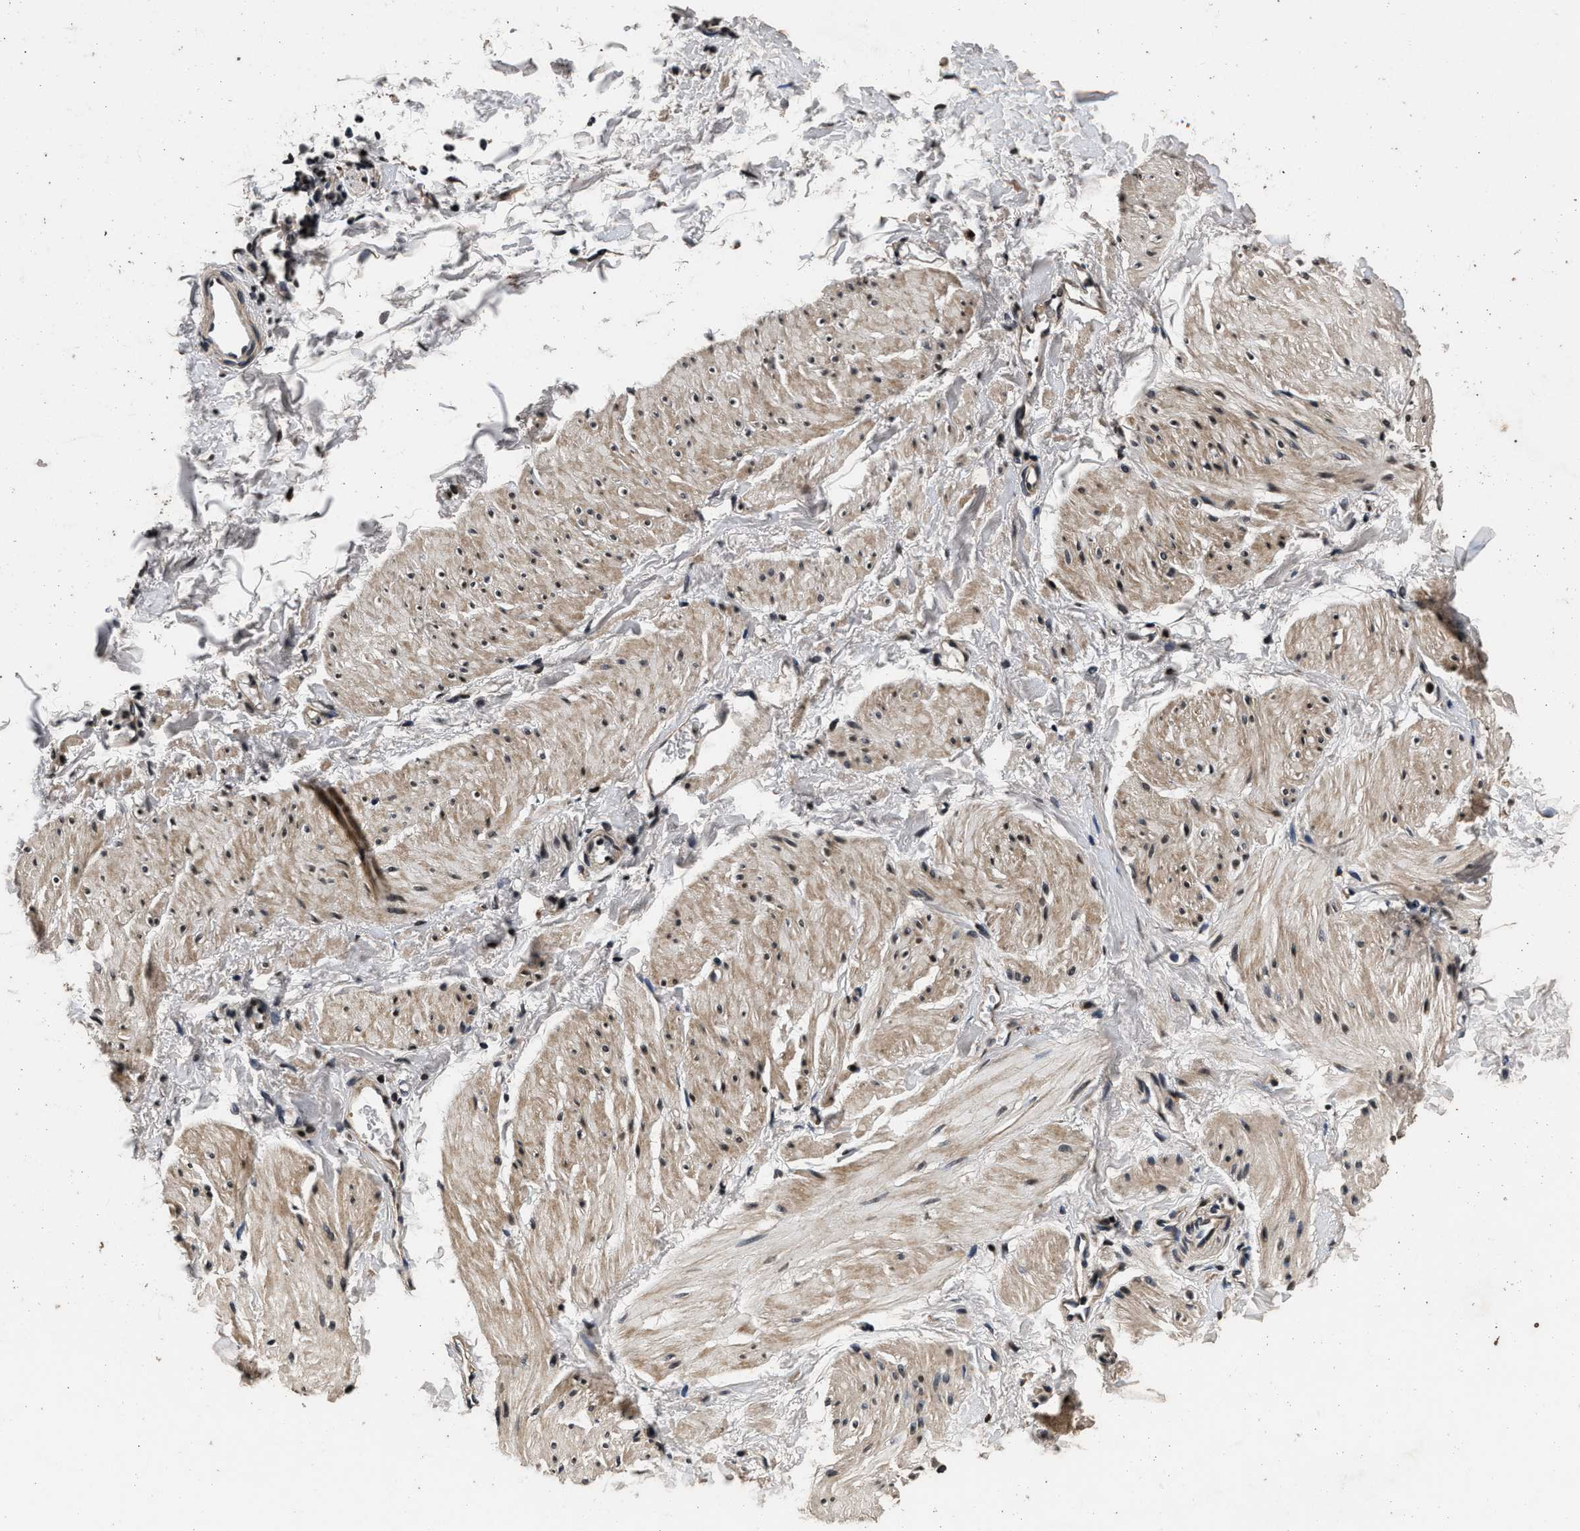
{"staining": {"intensity": "moderate", "quantity": "<25%", "location": "cytoplasmic/membranous,nuclear"}, "tissue": "smooth muscle", "cell_type": "Smooth muscle cells", "image_type": "normal", "snomed": [{"axis": "morphology", "description": "Normal tissue, NOS"}, {"axis": "topography", "description": "Smooth muscle"}], "caption": "Immunohistochemistry of normal smooth muscle demonstrates low levels of moderate cytoplasmic/membranous,nuclear staining in about <25% of smooth muscle cells.", "gene": "CSTF1", "patient": {"sex": "male", "age": 16}}